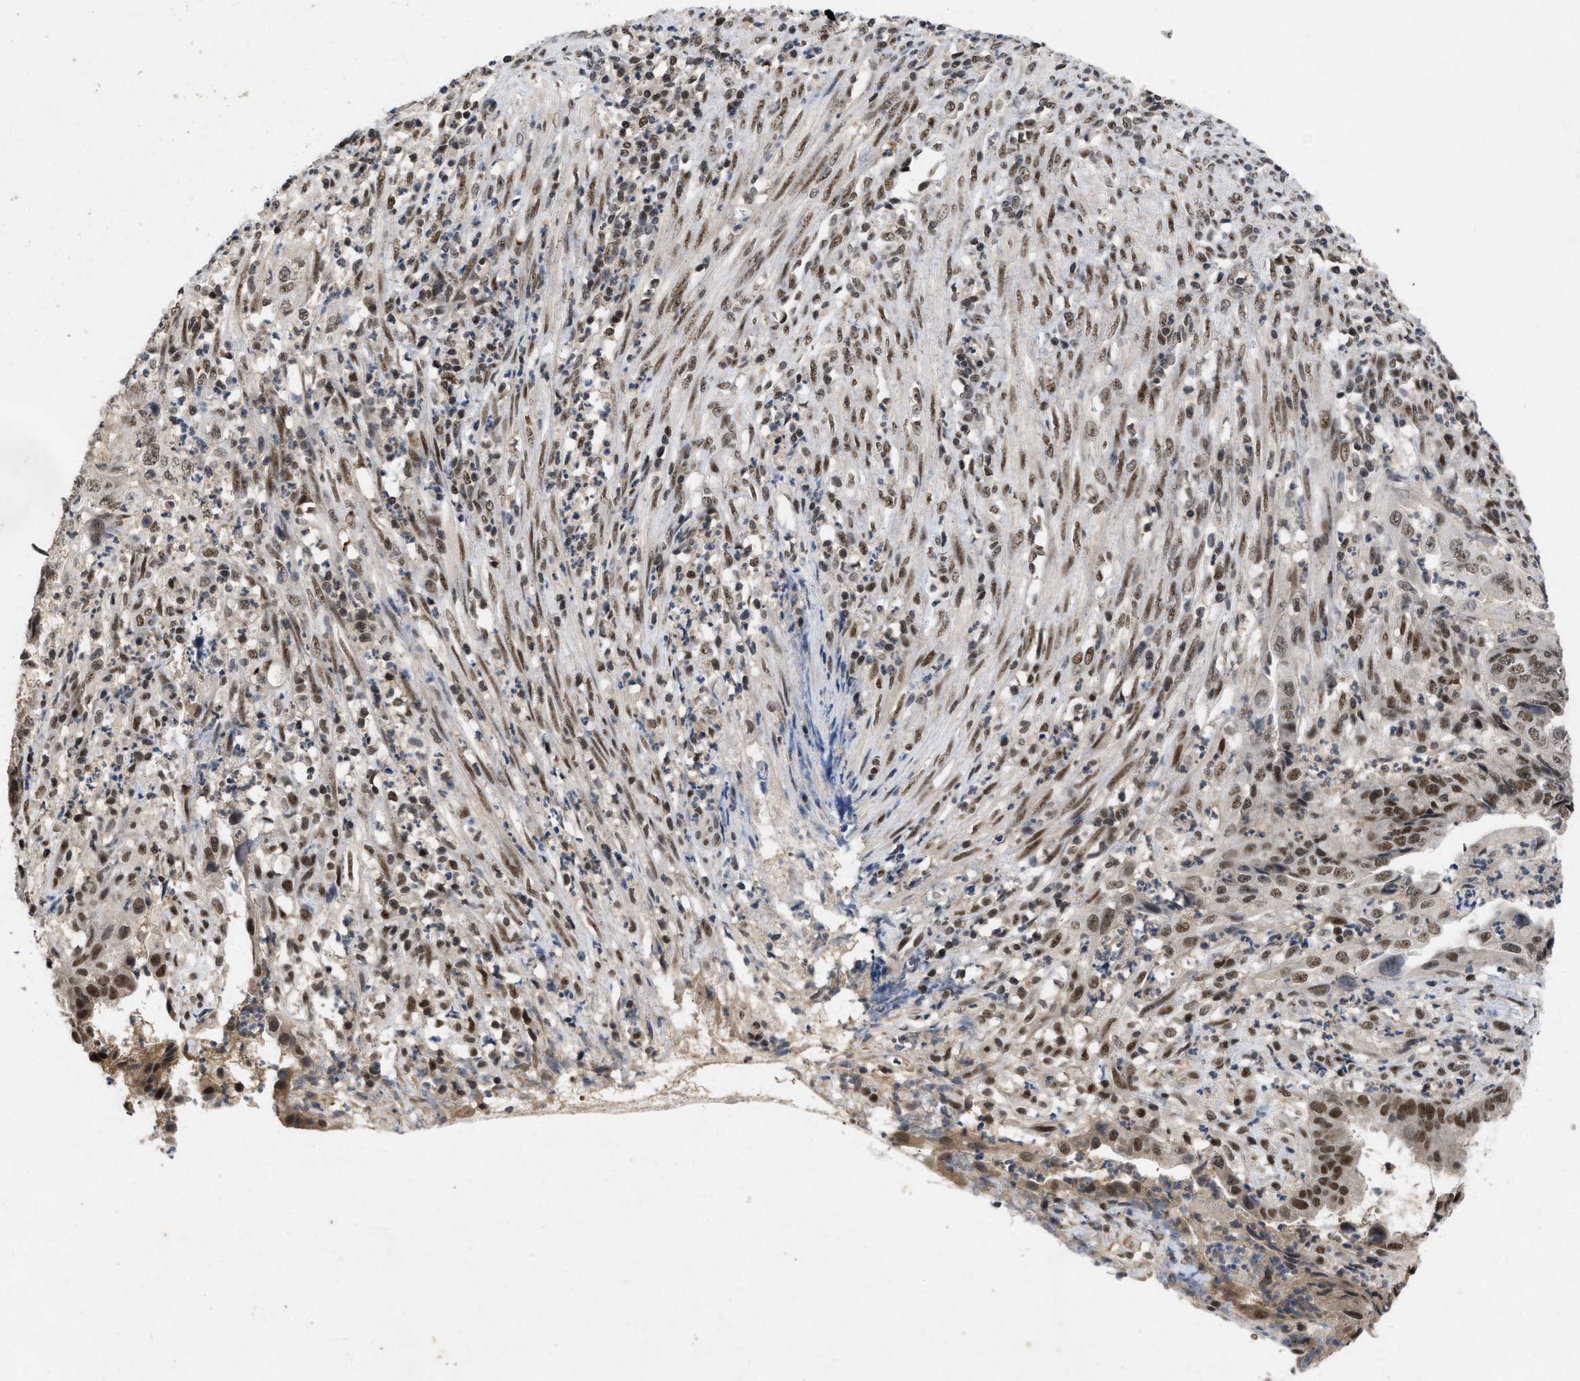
{"staining": {"intensity": "moderate", "quantity": ">75%", "location": "nuclear"}, "tissue": "endometrial cancer", "cell_type": "Tumor cells", "image_type": "cancer", "snomed": [{"axis": "morphology", "description": "Adenocarcinoma, NOS"}, {"axis": "topography", "description": "Endometrium"}], "caption": "Immunohistochemical staining of adenocarcinoma (endometrial) exhibits moderate nuclear protein expression in approximately >75% of tumor cells.", "gene": "ZNF346", "patient": {"sex": "female", "age": 51}}